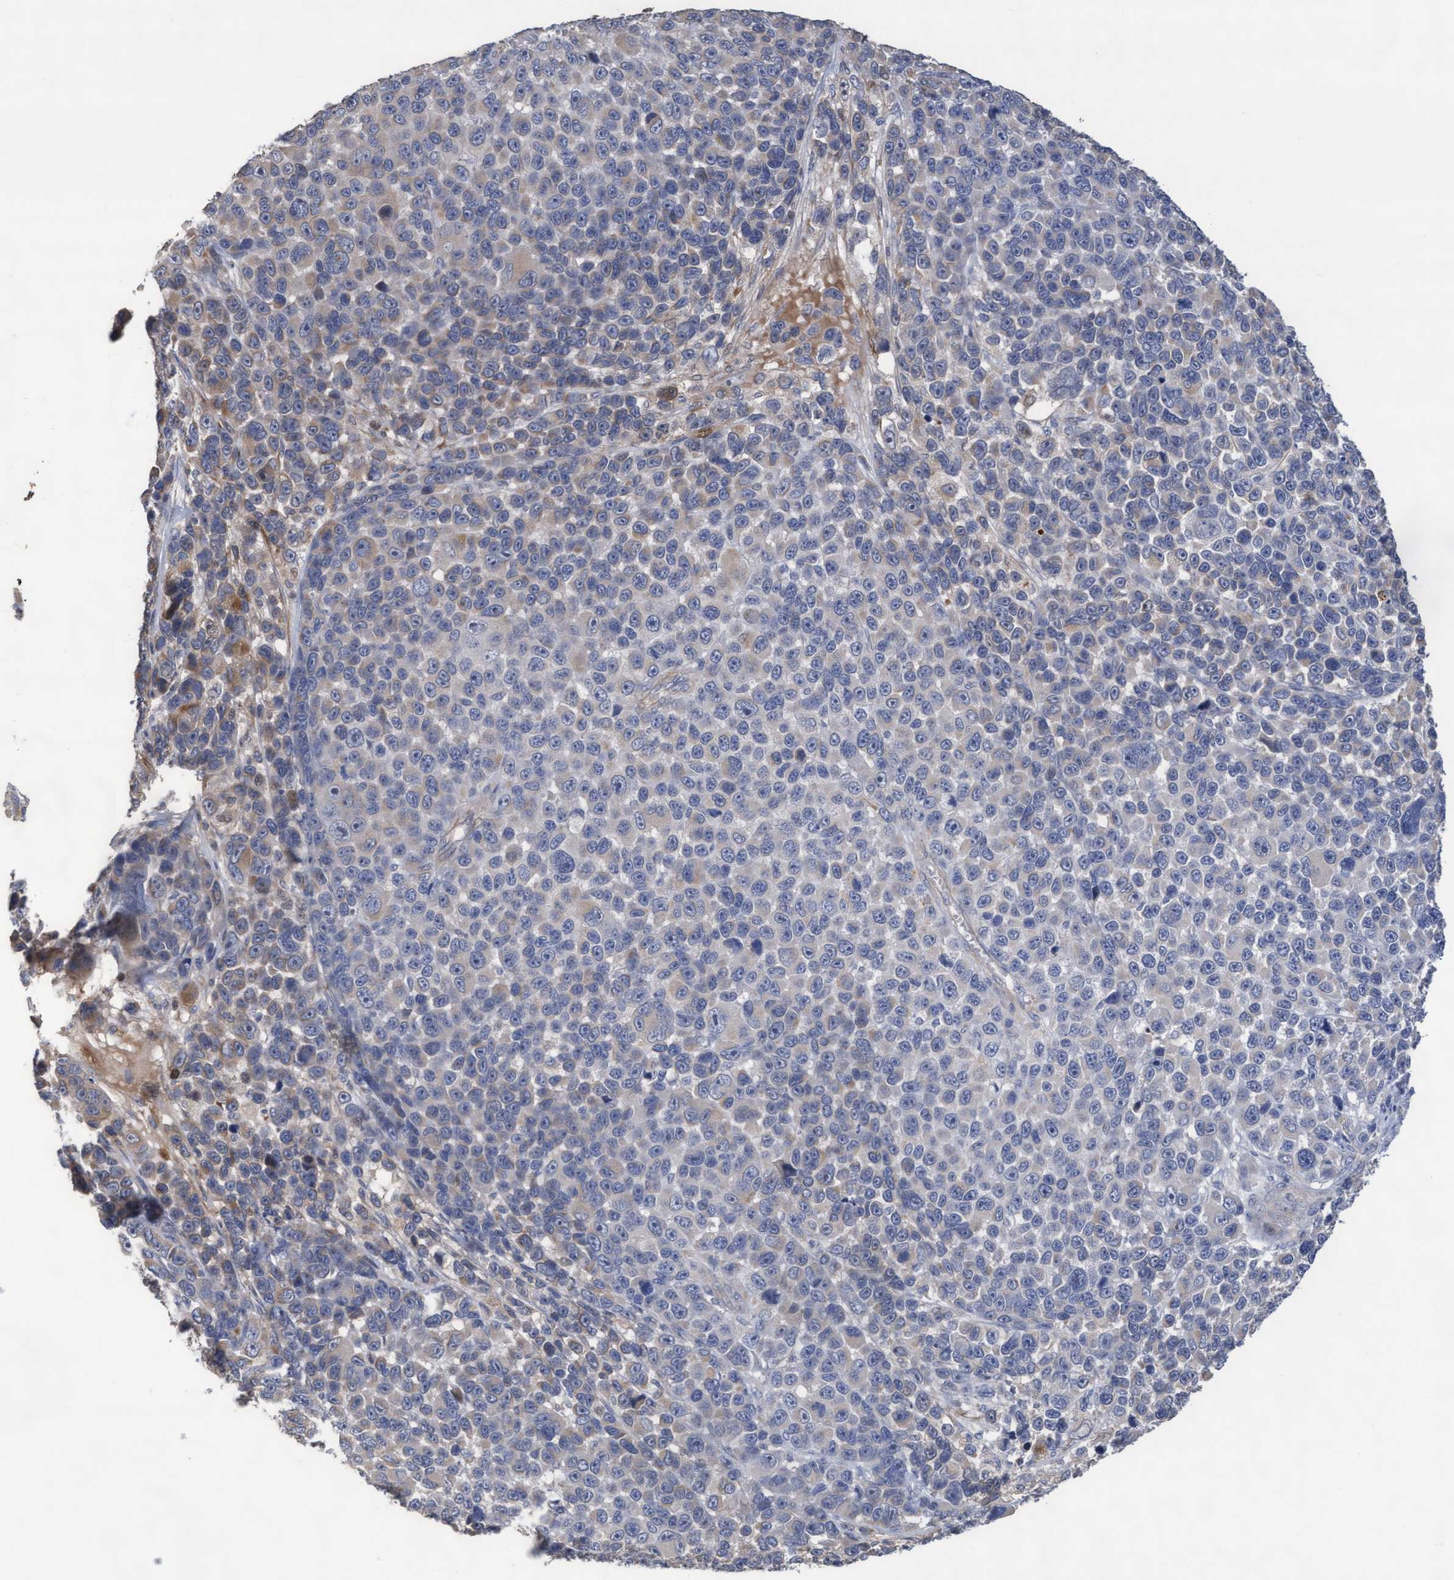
{"staining": {"intensity": "weak", "quantity": "<25%", "location": "cytoplasmic/membranous"}, "tissue": "melanoma", "cell_type": "Tumor cells", "image_type": "cancer", "snomed": [{"axis": "morphology", "description": "Malignant melanoma, NOS"}, {"axis": "topography", "description": "Skin"}], "caption": "The photomicrograph exhibits no significant positivity in tumor cells of malignant melanoma.", "gene": "KRT24", "patient": {"sex": "male", "age": 53}}